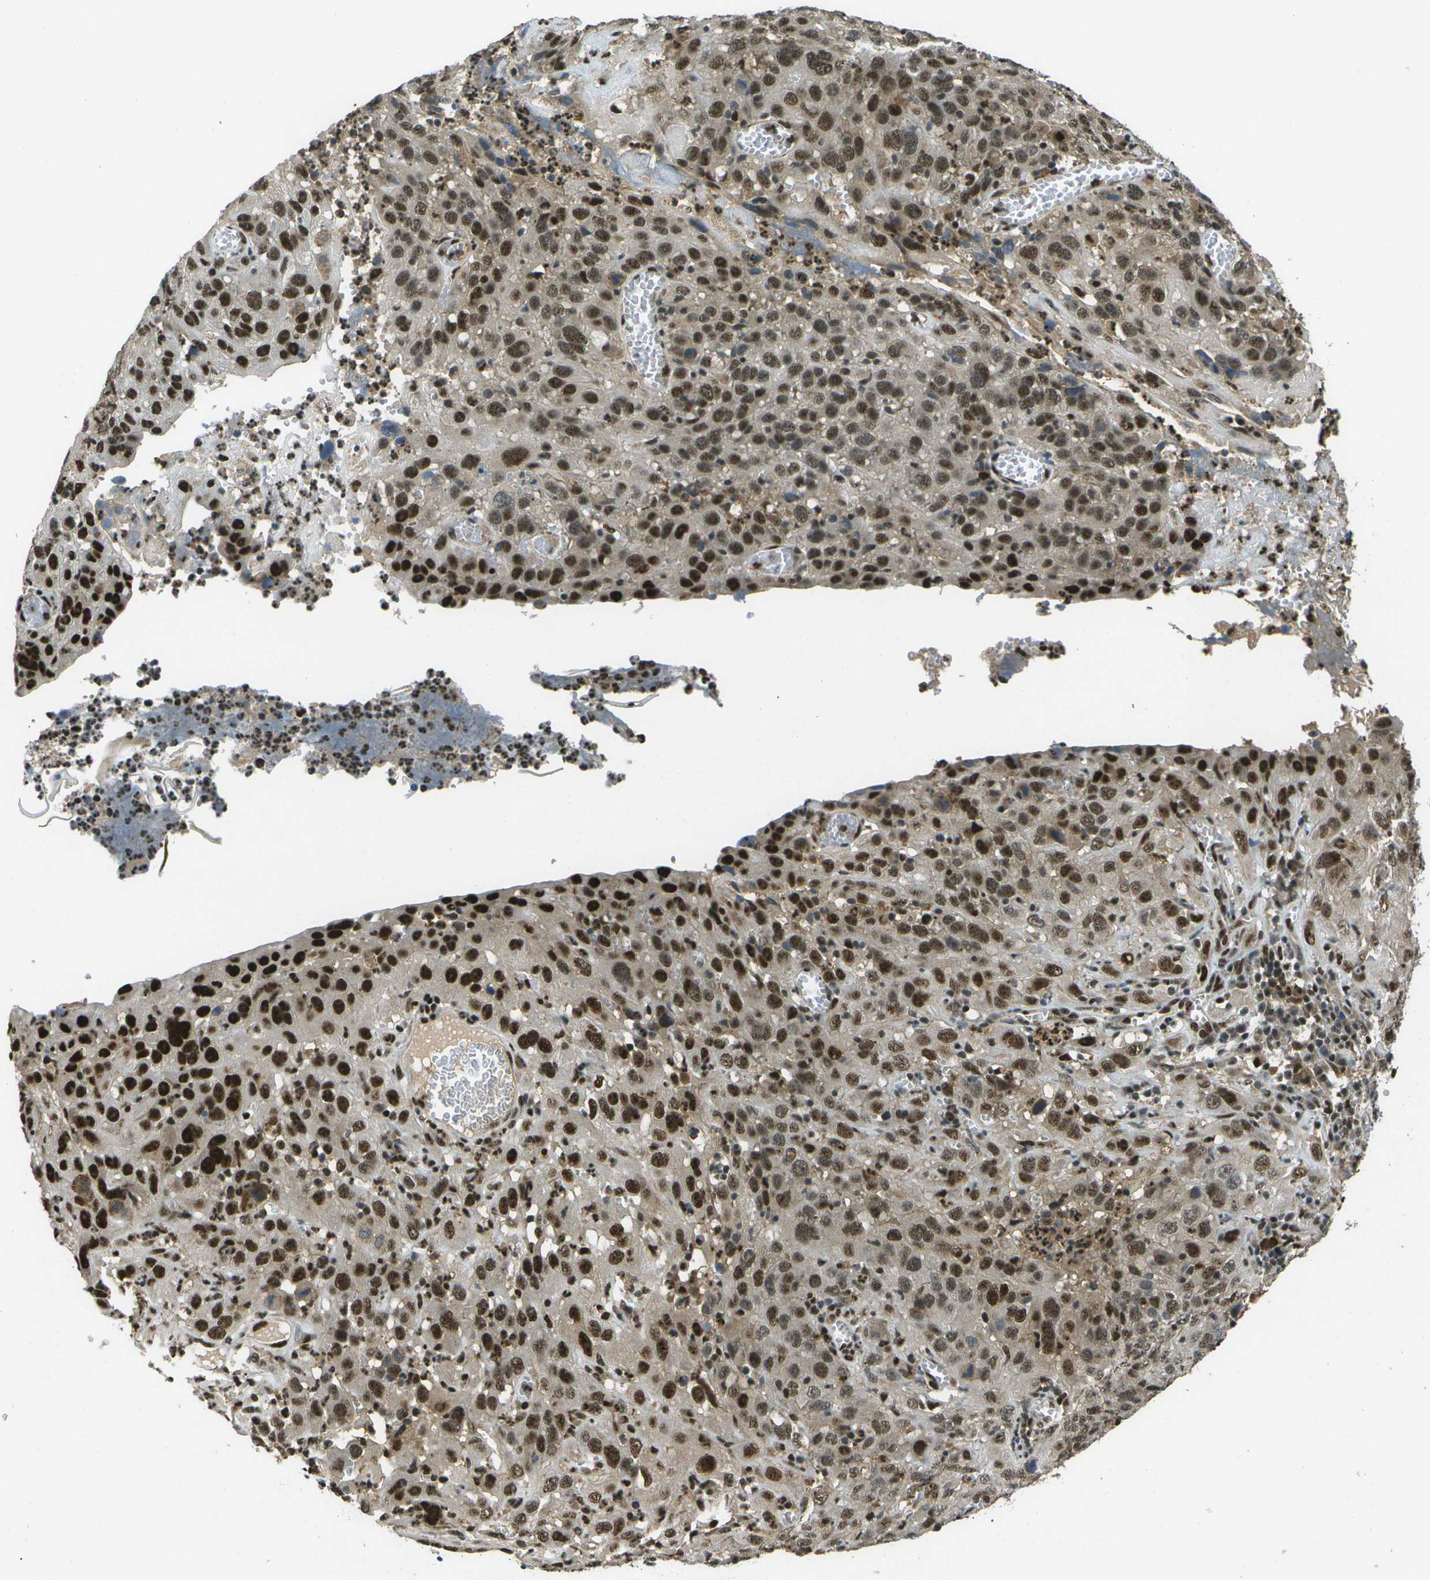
{"staining": {"intensity": "strong", "quantity": "25%-75%", "location": "nuclear"}, "tissue": "cervical cancer", "cell_type": "Tumor cells", "image_type": "cancer", "snomed": [{"axis": "morphology", "description": "Squamous cell carcinoma, NOS"}, {"axis": "topography", "description": "Cervix"}], "caption": "Protein expression analysis of squamous cell carcinoma (cervical) exhibits strong nuclear positivity in about 25%-75% of tumor cells.", "gene": "GANC", "patient": {"sex": "female", "age": 32}}